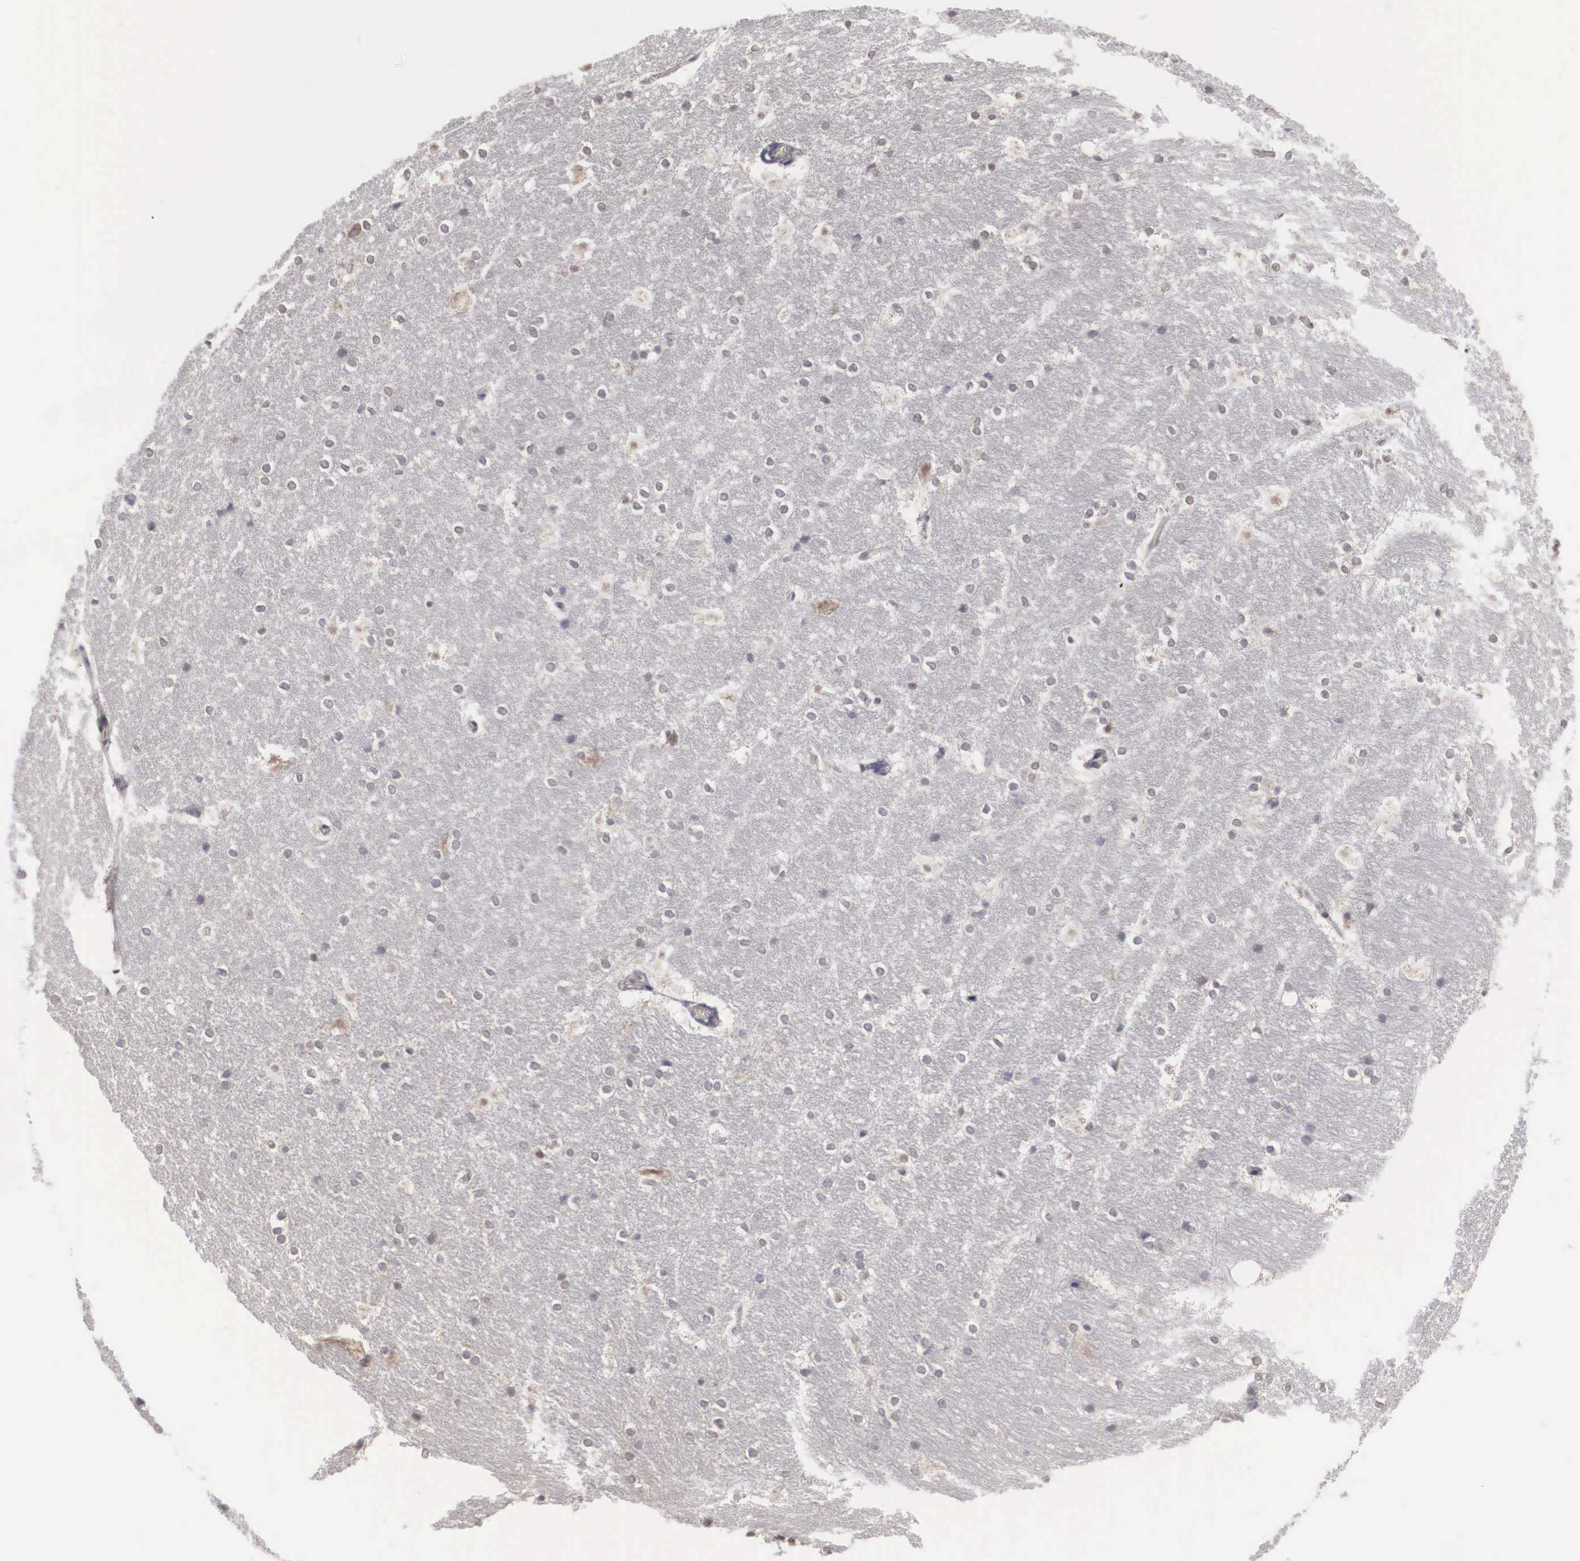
{"staining": {"intensity": "negative", "quantity": "none", "location": "none"}, "tissue": "hippocampus", "cell_type": "Glial cells", "image_type": "normal", "snomed": [{"axis": "morphology", "description": "Normal tissue, NOS"}, {"axis": "topography", "description": "Hippocampus"}], "caption": "Human hippocampus stained for a protein using immunohistochemistry displays no staining in glial cells.", "gene": "WDR89", "patient": {"sex": "female", "age": 19}}